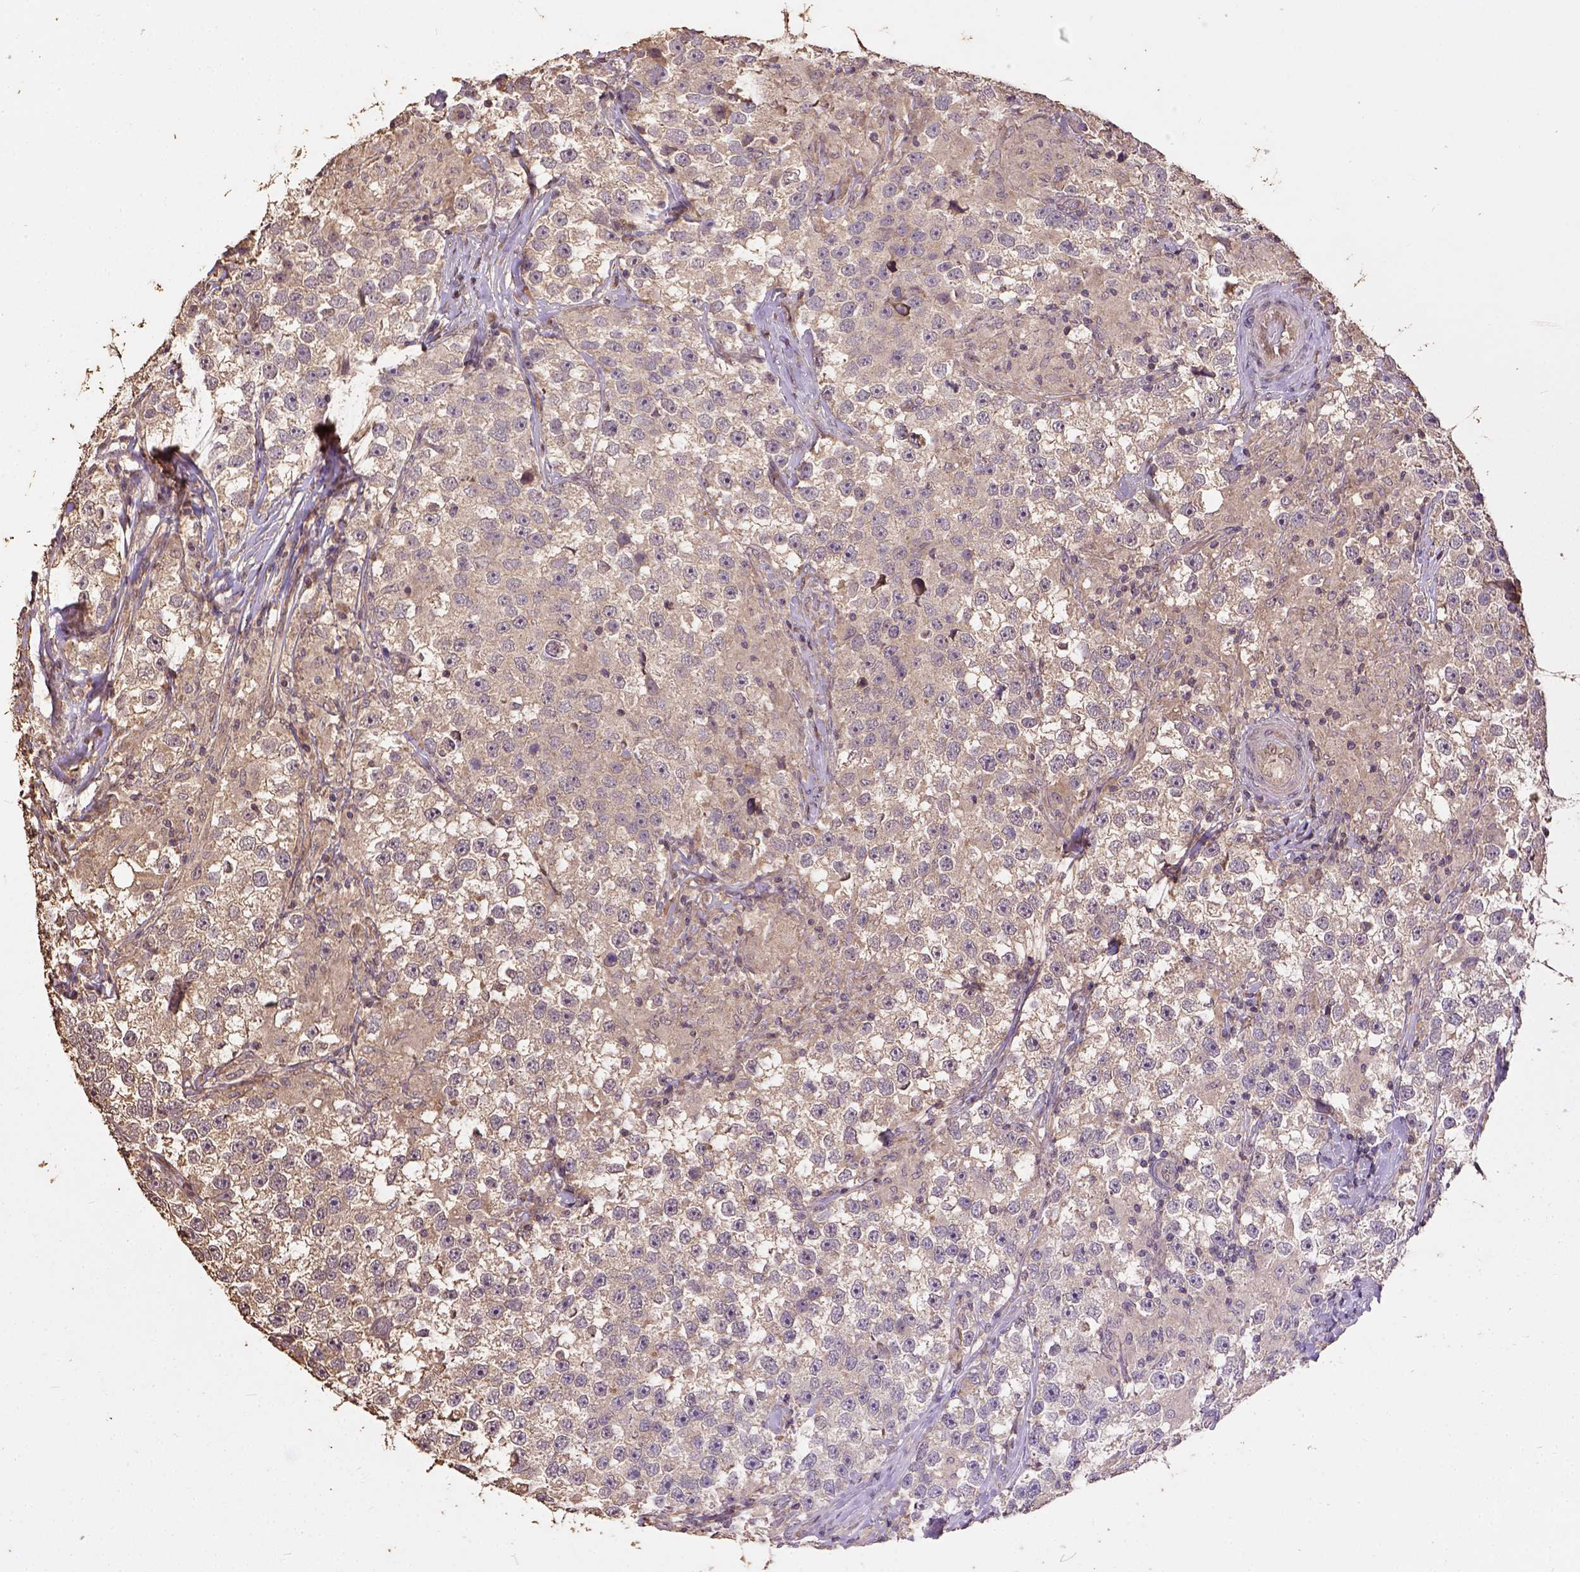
{"staining": {"intensity": "weak", "quantity": ">75%", "location": "cytoplasmic/membranous"}, "tissue": "testis cancer", "cell_type": "Tumor cells", "image_type": "cancer", "snomed": [{"axis": "morphology", "description": "Seminoma, NOS"}, {"axis": "topography", "description": "Testis"}], "caption": "Weak cytoplasmic/membranous protein expression is appreciated in approximately >75% of tumor cells in seminoma (testis).", "gene": "ATP1B3", "patient": {"sex": "male", "age": 46}}